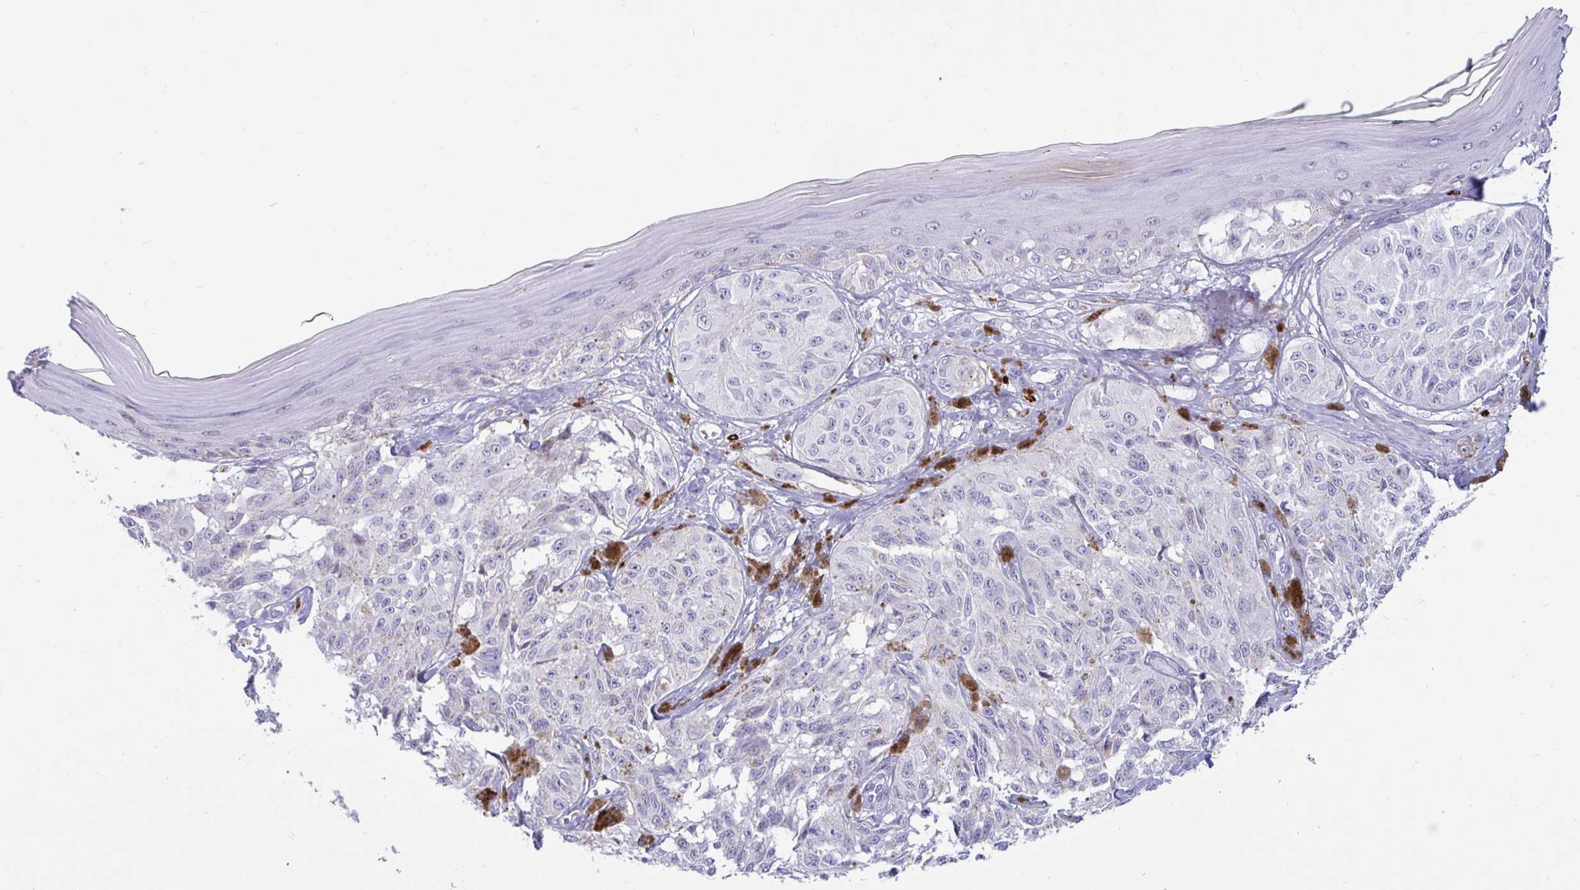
{"staining": {"intensity": "negative", "quantity": "none", "location": "none"}, "tissue": "melanoma", "cell_type": "Tumor cells", "image_type": "cancer", "snomed": [{"axis": "morphology", "description": "Malignant melanoma, NOS"}, {"axis": "topography", "description": "Skin"}], "caption": "Human malignant melanoma stained for a protein using immunohistochemistry displays no expression in tumor cells.", "gene": "FAM219B", "patient": {"sex": "male", "age": 68}}